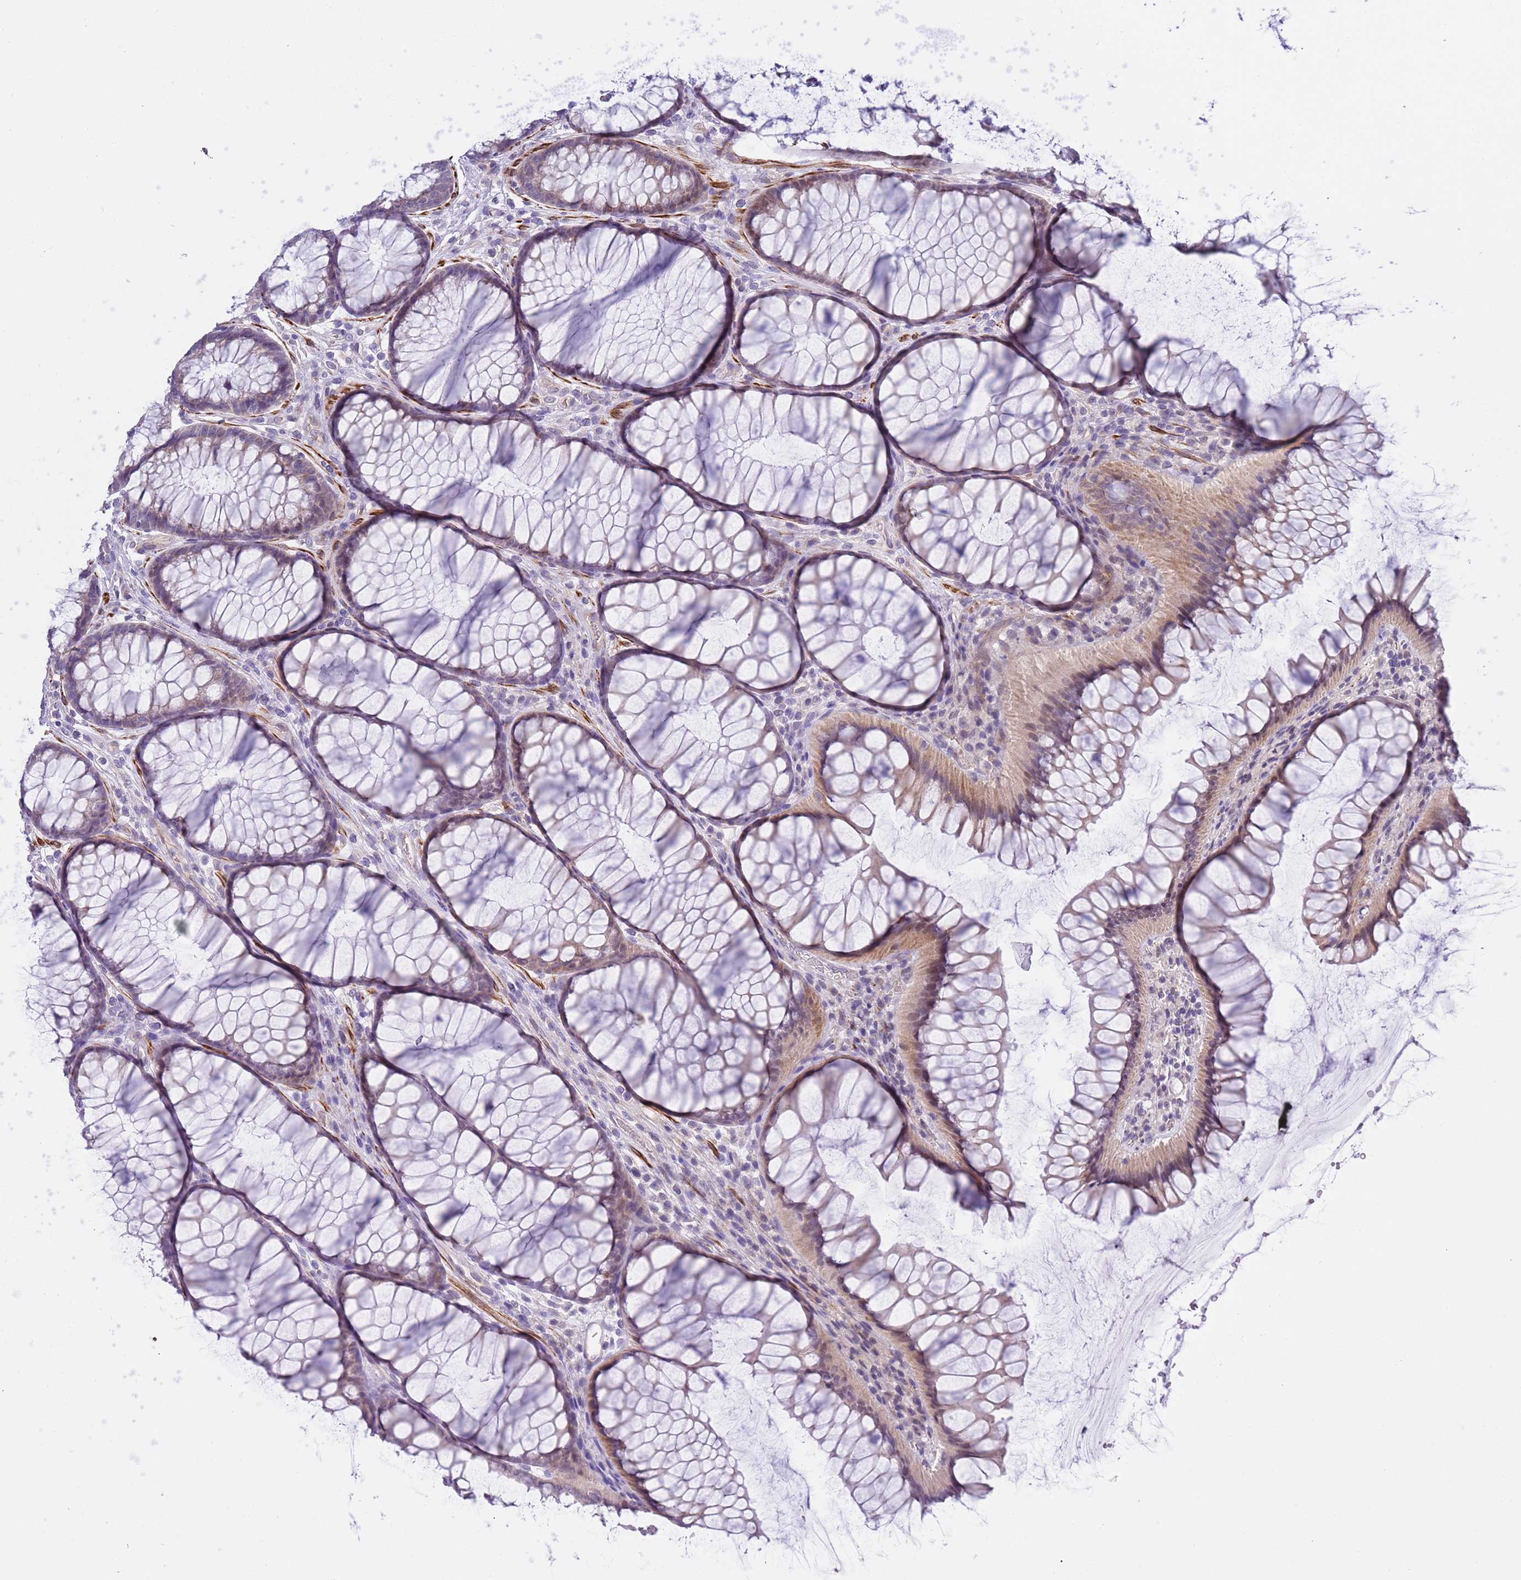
{"staining": {"intensity": "weak", "quantity": ">75%", "location": "cytoplasmic/membranous"}, "tissue": "colon", "cell_type": "Endothelial cells", "image_type": "normal", "snomed": [{"axis": "morphology", "description": "Normal tissue, NOS"}, {"axis": "topography", "description": "Colon"}], "caption": "IHC photomicrograph of benign colon: human colon stained using IHC displays low levels of weak protein expression localized specifically in the cytoplasmic/membranous of endothelial cells, appearing as a cytoplasmic/membranous brown color.", "gene": "NET1", "patient": {"sex": "female", "age": 82}}